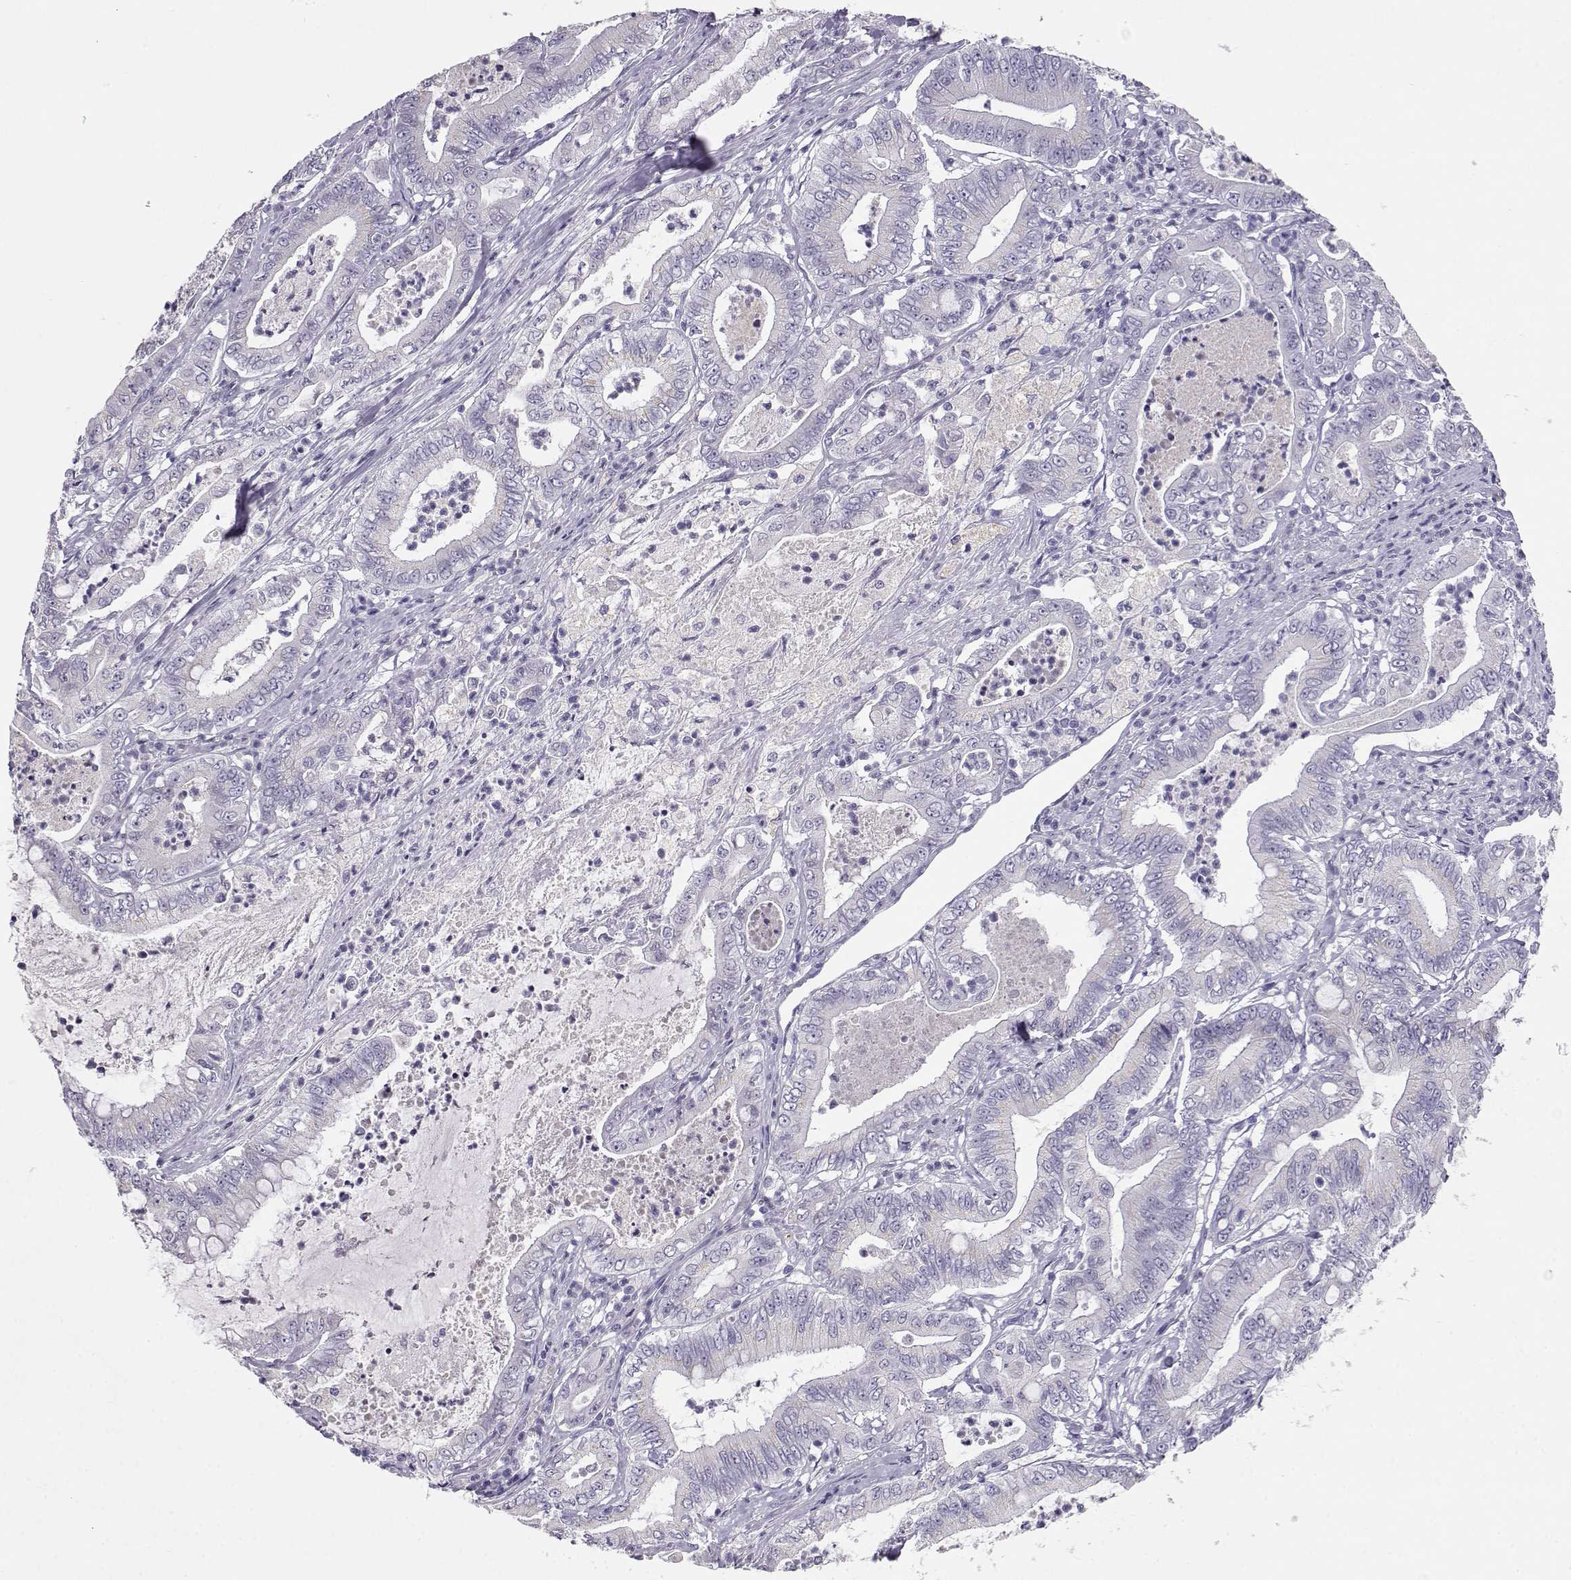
{"staining": {"intensity": "negative", "quantity": "none", "location": "none"}, "tissue": "pancreatic cancer", "cell_type": "Tumor cells", "image_type": "cancer", "snomed": [{"axis": "morphology", "description": "Adenocarcinoma, NOS"}, {"axis": "topography", "description": "Pancreas"}], "caption": "The immunohistochemistry image has no significant expression in tumor cells of pancreatic adenocarcinoma tissue. (DAB (3,3'-diaminobenzidine) immunohistochemistry visualized using brightfield microscopy, high magnification).", "gene": "ENDOU", "patient": {"sex": "male", "age": 71}}